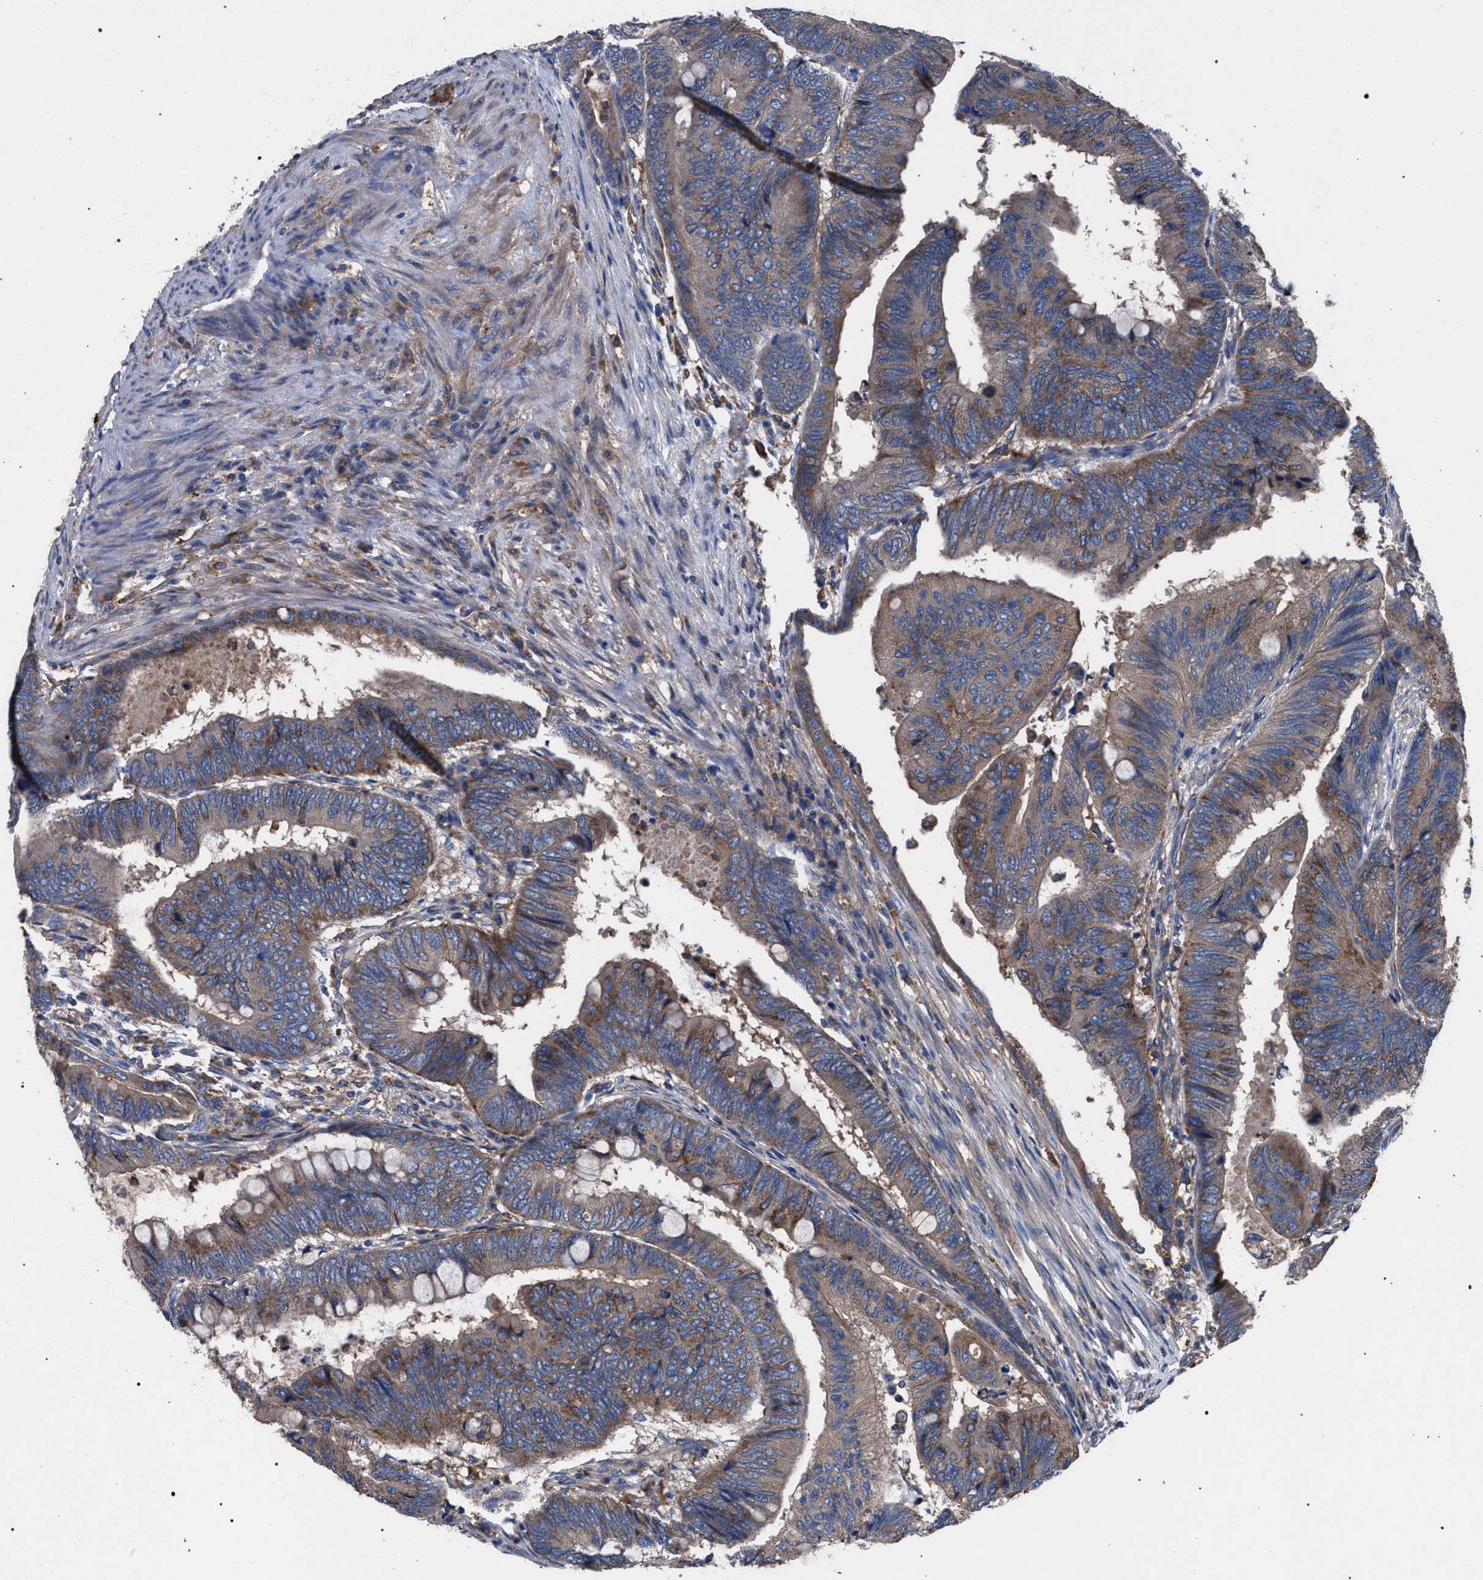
{"staining": {"intensity": "moderate", "quantity": ">75%", "location": "cytoplasmic/membranous"}, "tissue": "colorectal cancer", "cell_type": "Tumor cells", "image_type": "cancer", "snomed": [{"axis": "morphology", "description": "Normal tissue, NOS"}, {"axis": "morphology", "description": "Adenocarcinoma, NOS"}, {"axis": "topography", "description": "Rectum"}, {"axis": "topography", "description": "Peripheral nerve tissue"}], "caption": "Approximately >75% of tumor cells in human colorectal cancer show moderate cytoplasmic/membranous protein expression as visualized by brown immunohistochemical staining.", "gene": "ATP6V0A1", "patient": {"sex": "male", "age": 92}}